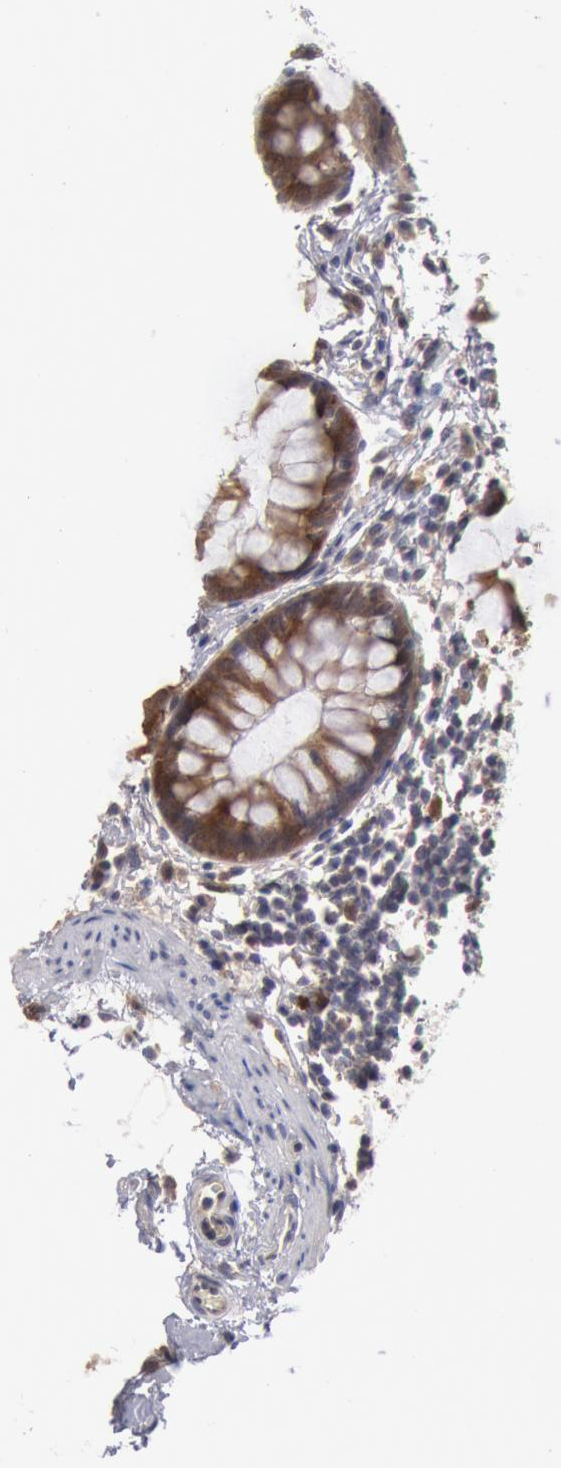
{"staining": {"intensity": "moderate", "quantity": ">75%", "location": "cytoplasmic/membranous"}, "tissue": "colon", "cell_type": "Endothelial cells", "image_type": "normal", "snomed": [{"axis": "morphology", "description": "Normal tissue, NOS"}, {"axis": "topography", "description": "Smooth muscle"}, {"axis": "topography", "description": "Colon"}], "caption": "Moderate cytoplasmic/membranous staining is appreciated in about >75% of endothelial cells in benign colon.", "gene": "DNAJA1", "patient": {"sex": "male", "age": 67}}